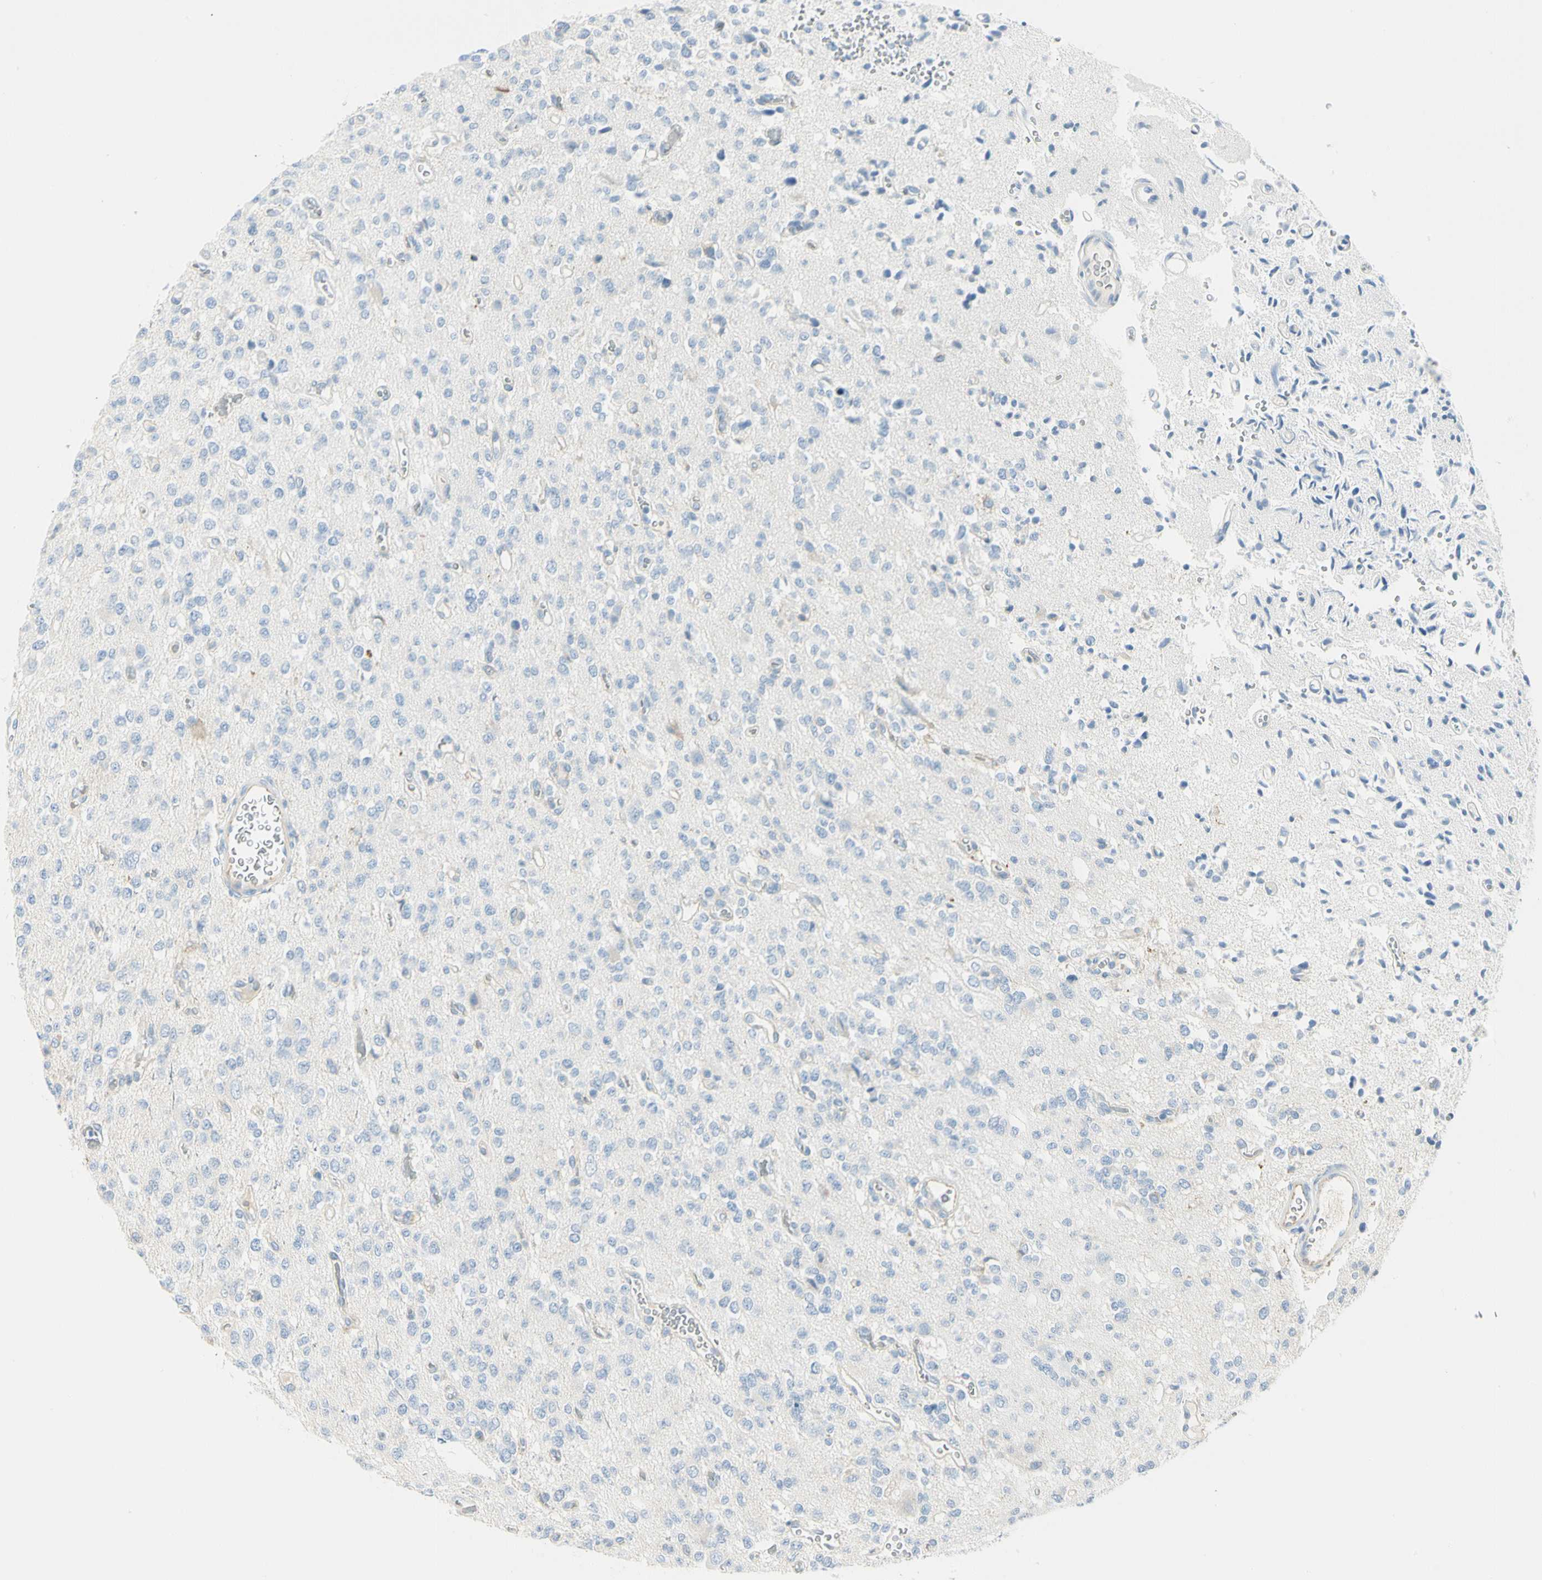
{"staining": {"intensity": "negative", "quantity": "none", "location": "none"}, "tissue": "glioma", "cell_type": "Tumor cells", "image_type": "cancer", "snomed": [{"axis": "morphology", "description": "Glioma, malignant, Low grade"}, {"axis": "topography", "description": "Brain"}], "caption": "A high-resolution micrograph shows immunohistochemistry staining of low-grade glioma (malignant), which demonstrates no significant expression in tumor cells. (DAB (3,3'-diaminobenzidine) immunohistochemistry (IHC), high magnification).", "gene": "TNFSF11", "patient": {"sex": "male", "age": 38}}